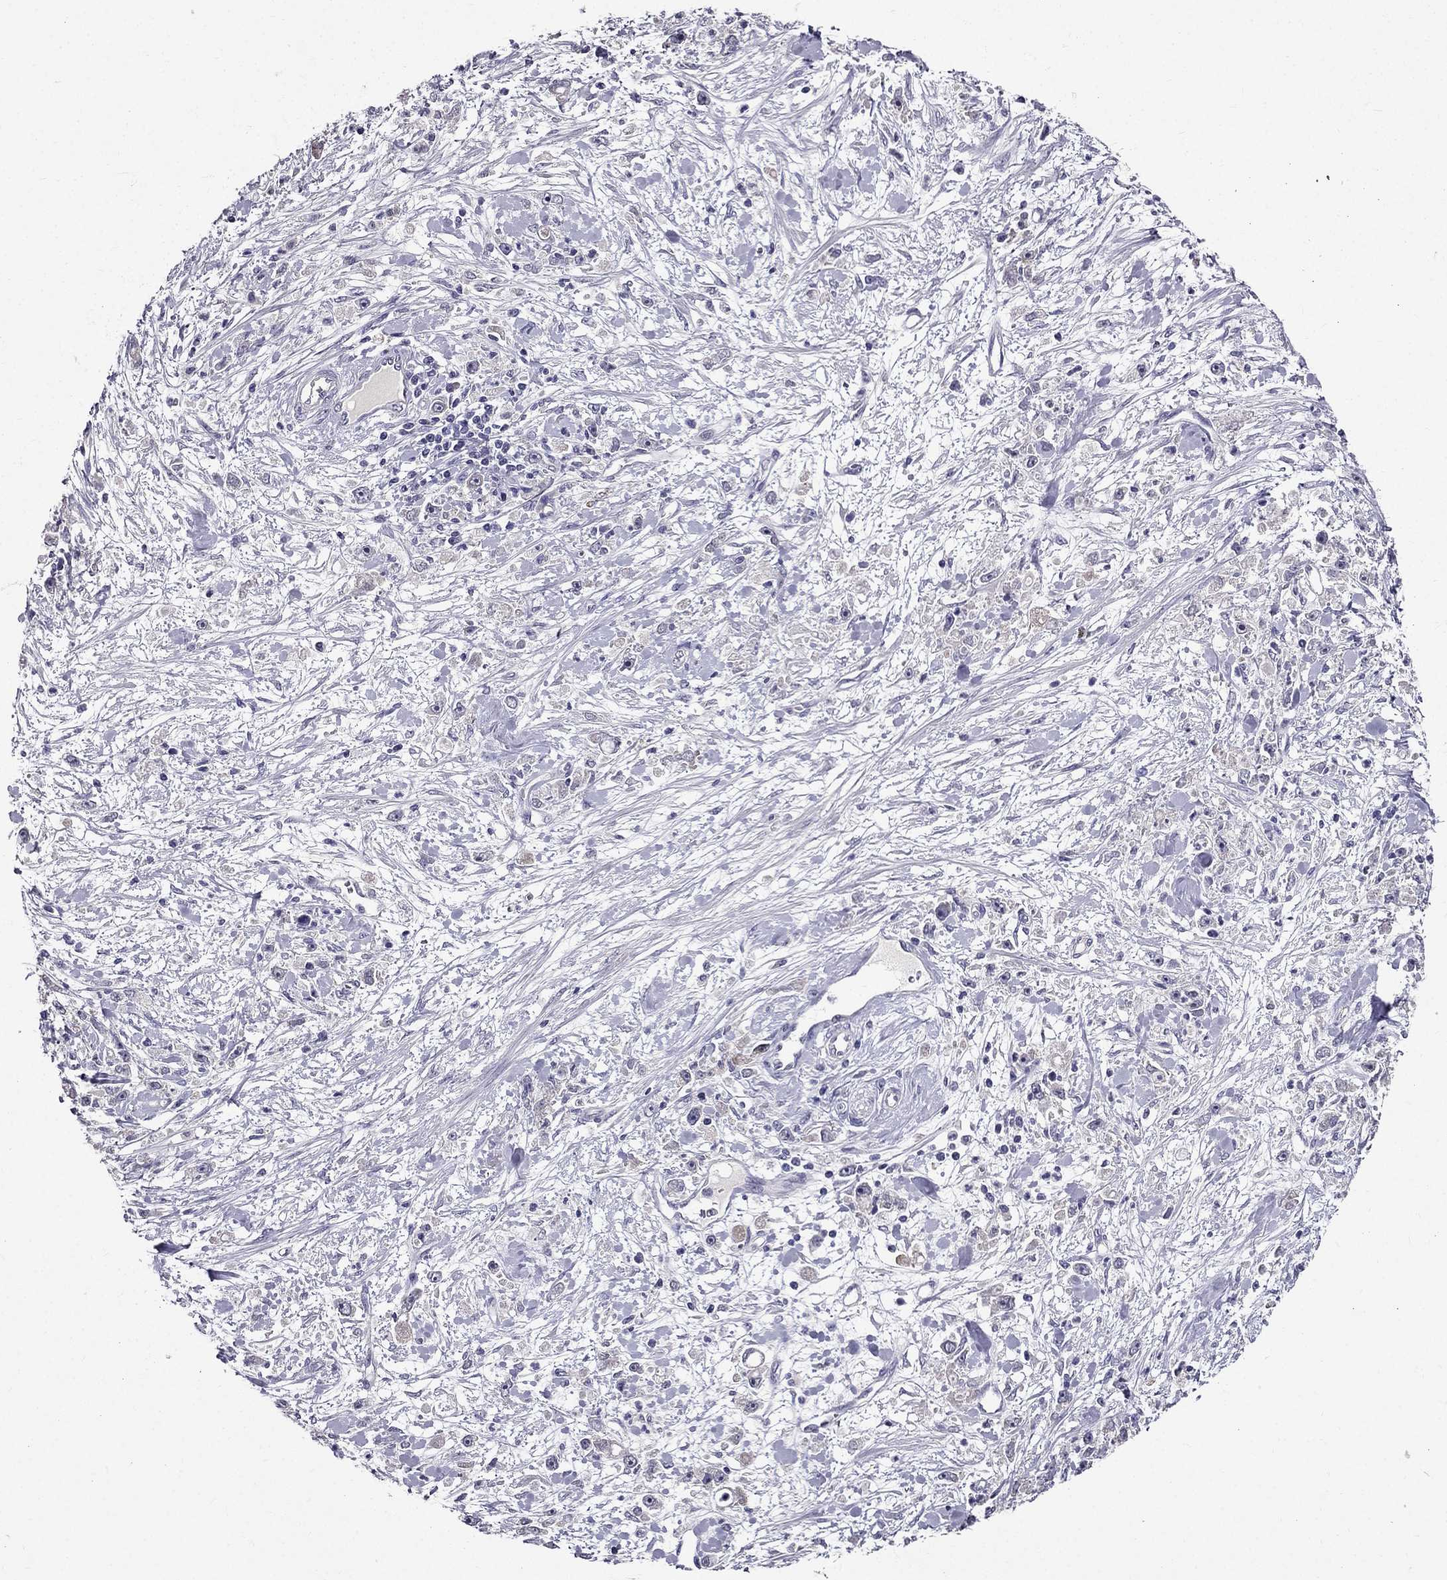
{"staining": {"intensity": "negative", "quantity": "none", "location": "none"}, "tissue": "stomach cancer", "cell_type": "Tumor cells", "image_type": "cancer", "snomed": [{"axis": "morphology", "description": "Adenocarcinoma, NOS"}, {"axis": "topography", "description": "Stomach"}], "caption": "A high-resolution image shows immunohistochemistry (IHC) staining of stomach cancer, which exhibits no significant expression in tumor cells. (Immunohistochemistry, brightfield microscopy, high magnification).", "gene": "DUSP15", "patient": {"sex": "female", "age": 59}}